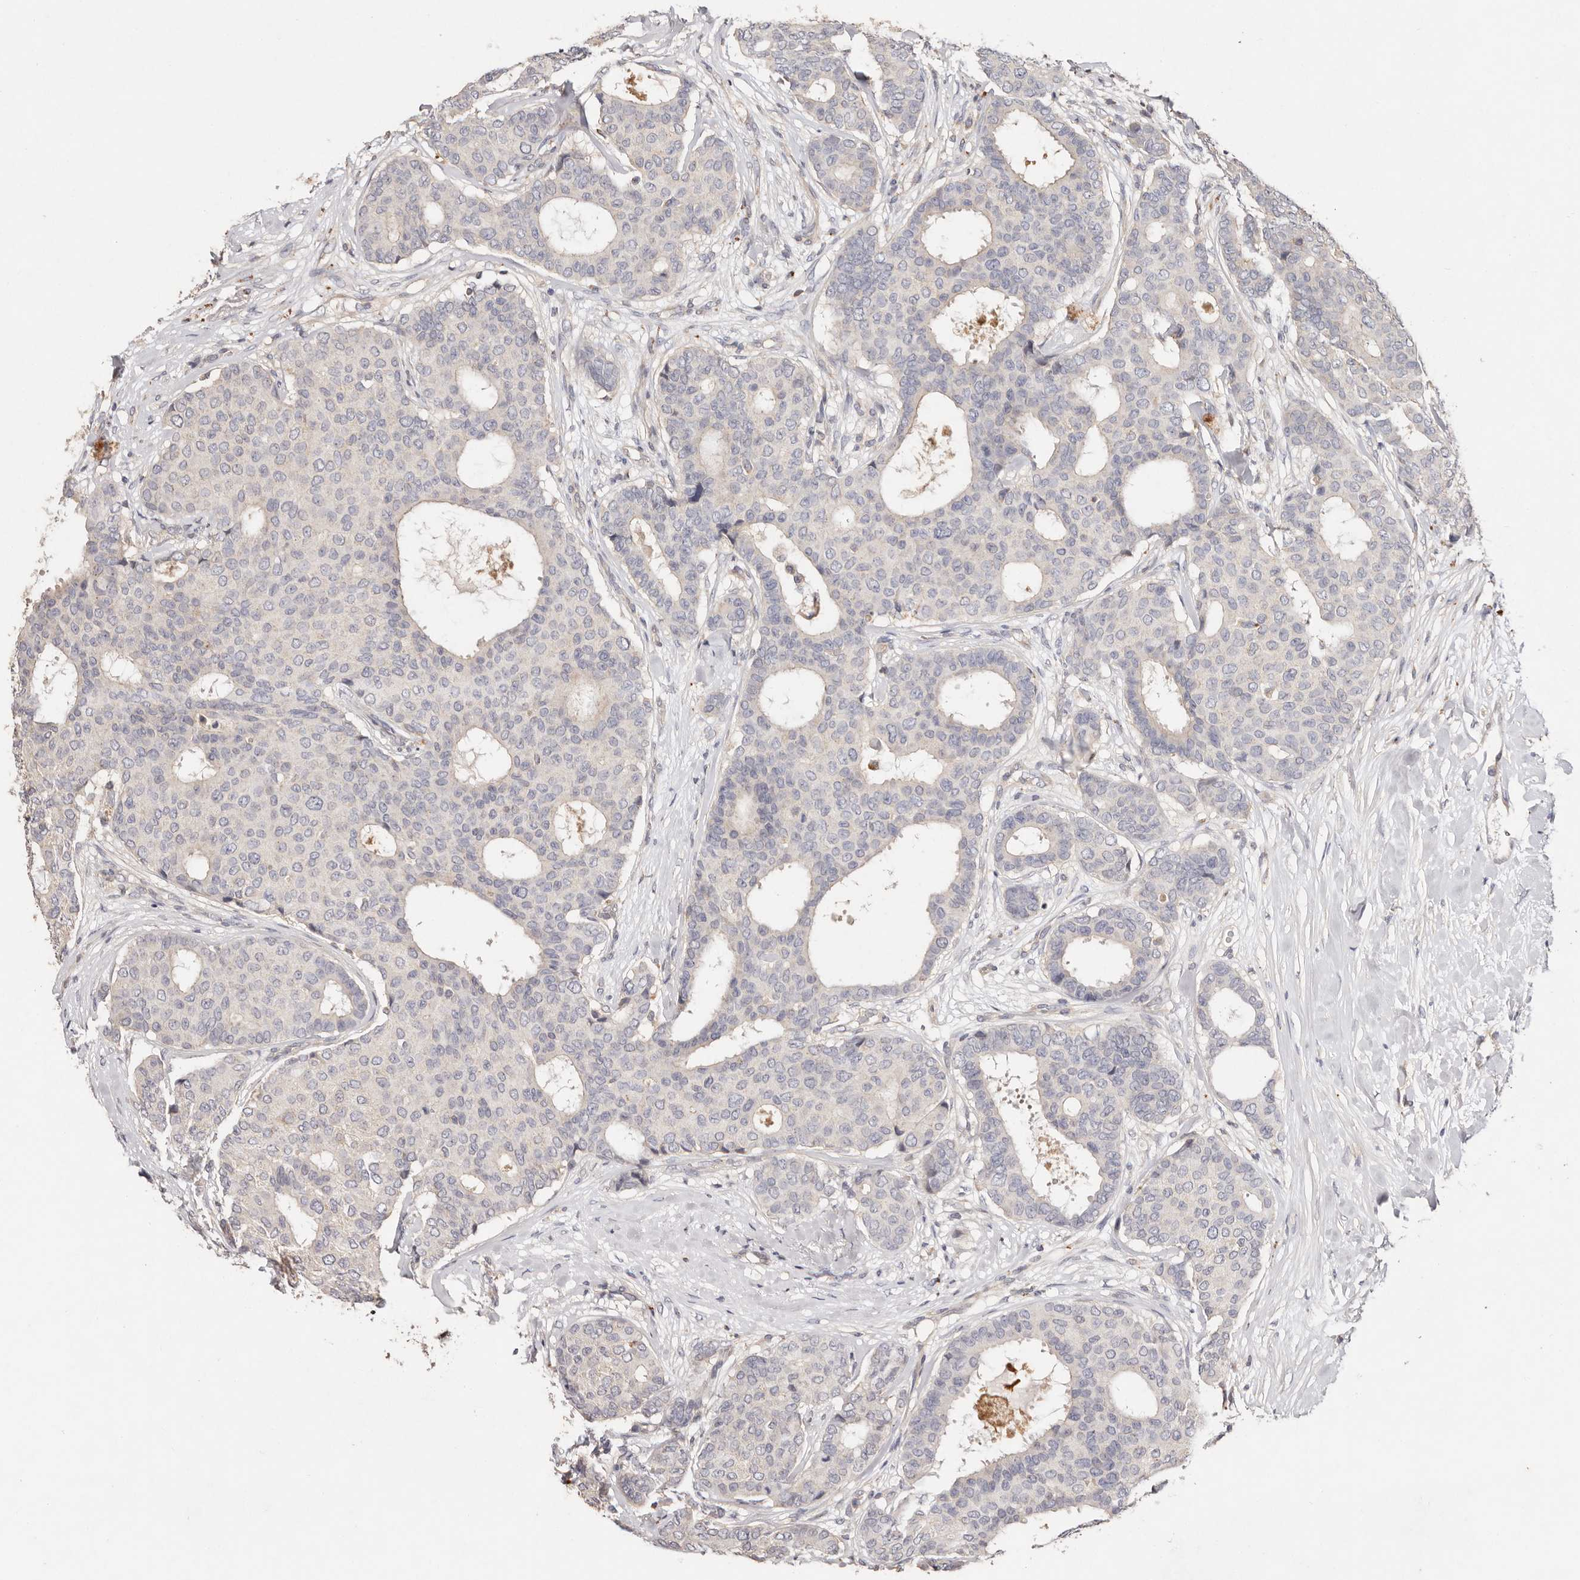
{"staining": {"intensity": "negative", "quantity": "none", "location": "none"}, "tissue": "breast cancer", "cell_type": "Tumor cells", "image_type": "cancer", "snomed": [{"axis": "morphology", "description": "Duct carcinoma"}, {"axis": "topography", "description": "Breast"}], "caption": "High power microscopy histopathology image of an IHC micrograph of breast invasive ductal carcinoma, revealing no significant positivity in tumor cells. (DAB IHC visualized using brightfield microscopy, high magnification).", "gene": "THBS3", "patient": {"sex": "female", "age": 75}}